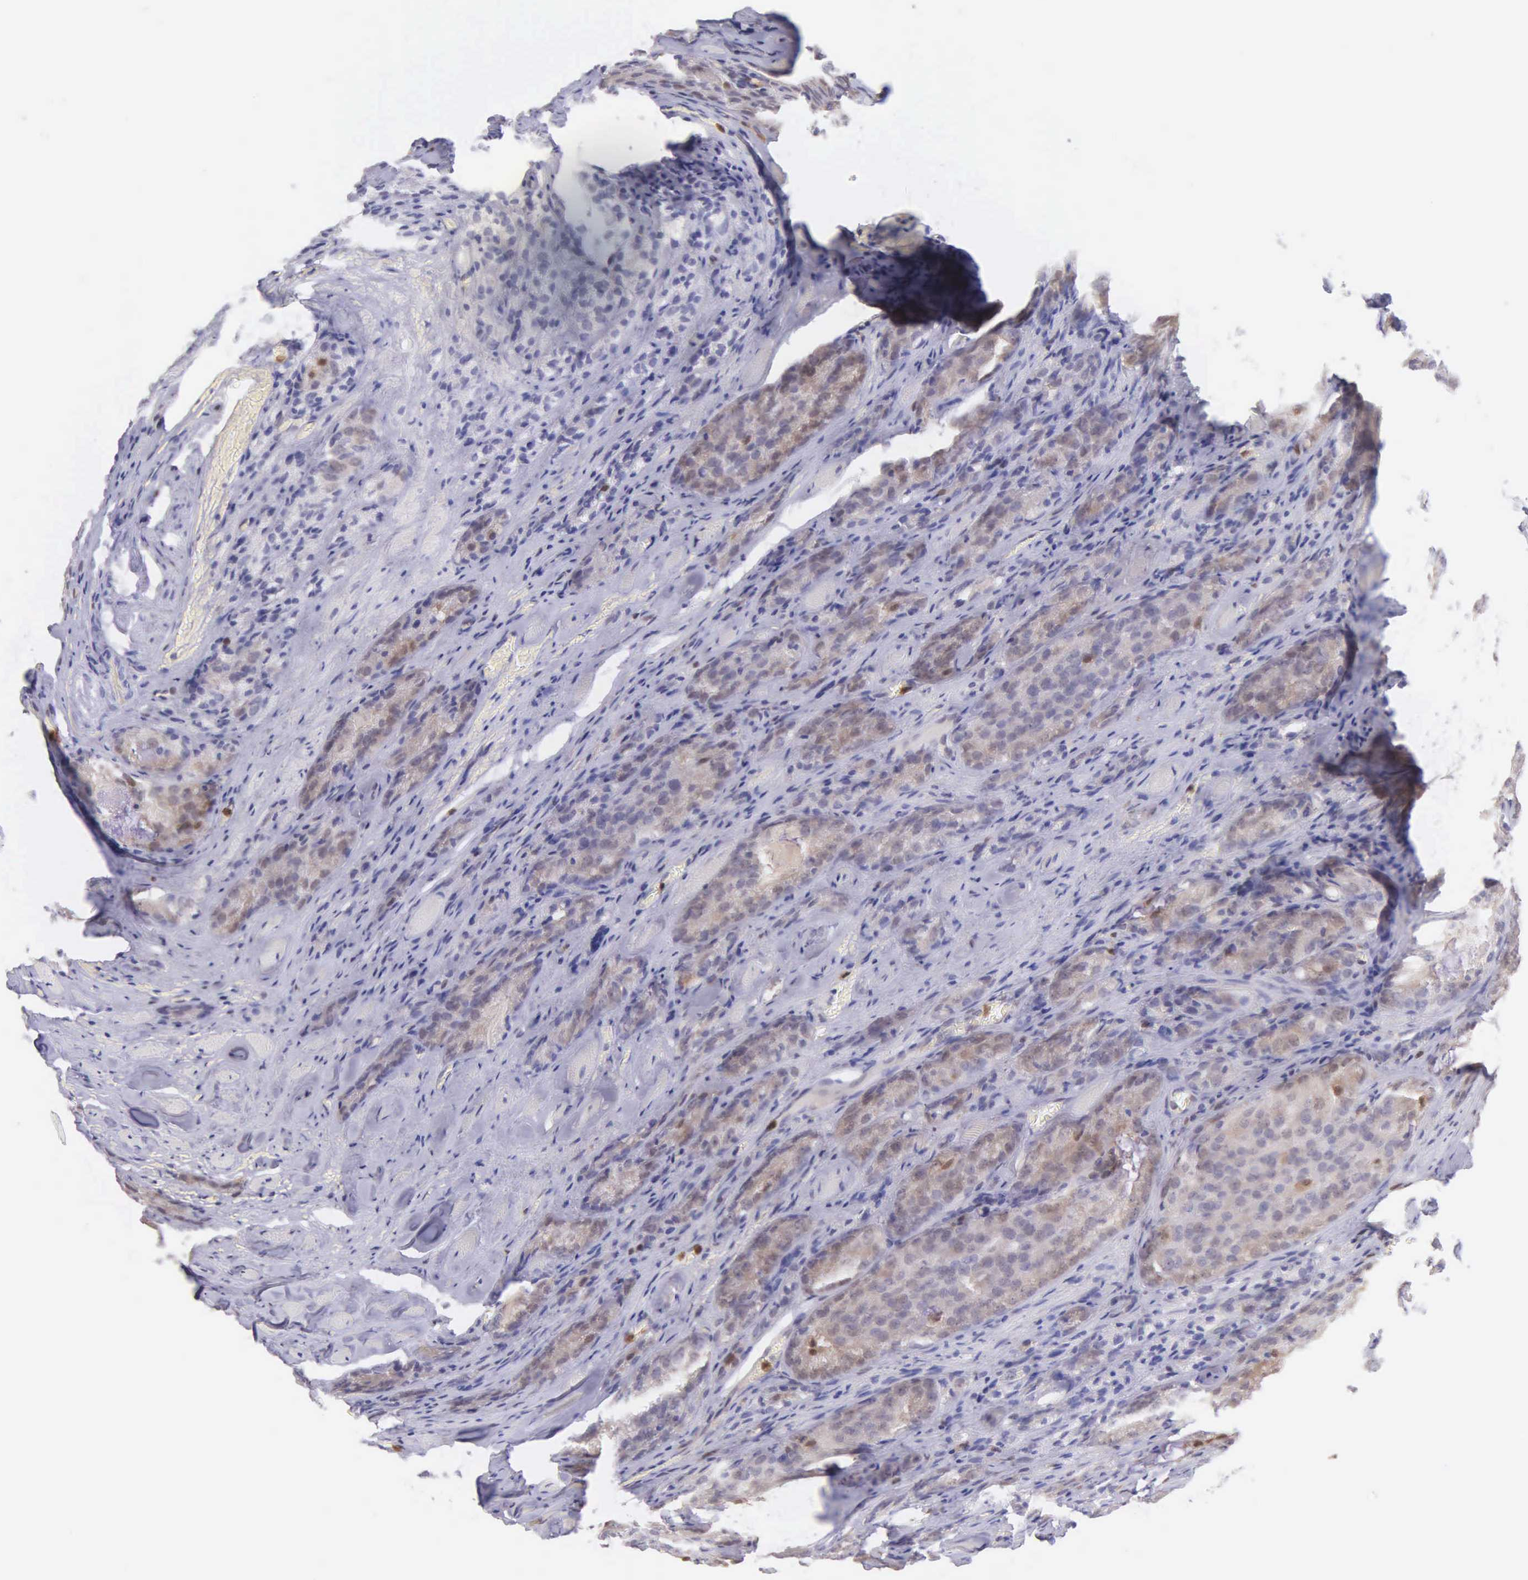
{"staining": {"intensity": "moderate", "quantity": ">75%", "location": "cytoplasmic/membranous"}, "tissue": "prostate cancer", "cell_type": "Tumor cells", "image_type": "cancer", "snomed": [{"axis": "morphology", "description": "Adenocarcinoma, Medium grade"}, {"axis": "topography", "description": "Prostate"}], "caption": "Immunohistochemistry staining of medium-grade adenocarcinoma (prostate), which shows medium levels of moderate cytoplasmic/membranous staining in approximately >75% of tumor cells indicating moderate cytoplasmic/membranous protein staining. The staining was performed using DAB (3,3'-diaminobenzidine) (brown) for protein detection and nuclei were counterstained in hematoxylin (blue).", "gene": "BID", "patient": {"sex": "male", "age": 60}}